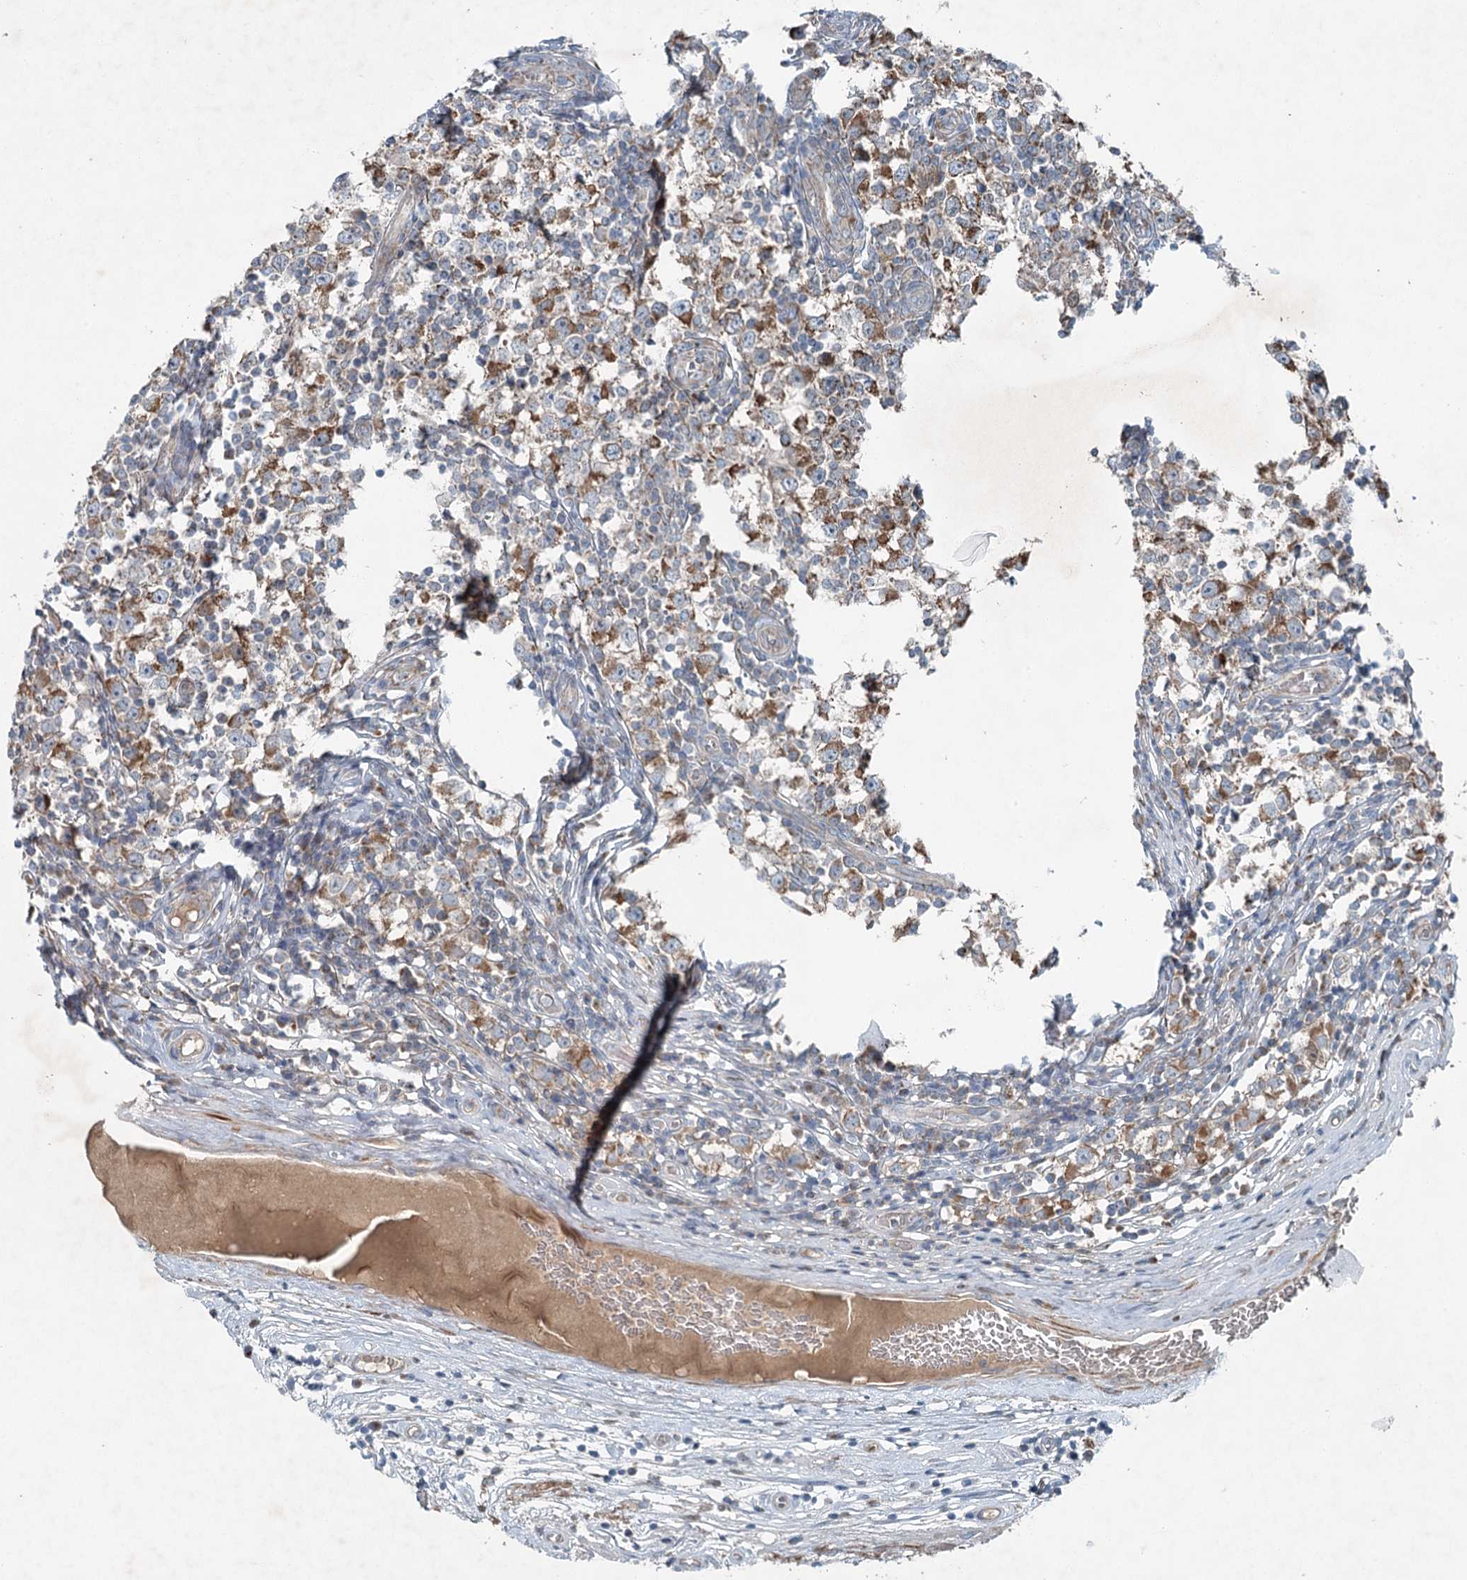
{"staining": {"intensity": "moderate", "quantity": ">75%", "location": "cytoplasmic/membranous"}, "tissue": "testis cancer", "cell_type": "Tumor cells", "image_type": "cancer", "snomed": [{"axis": "morphology", "description": "Seminoma, NOS"}, {"axis": "topography", "description": "Testis"}], "caption": "A brown stain highlights moderate cytoplasmic/membranous positivity of a protein in human testis cancer tumor cells. The staining was performed using DAB (3,3'-diaminobenzidine) to visualize the protein expression in brown, while the nuclei were stained in blue with hematoxylin (Magnification: 20x).", "gene": "CHCHD5", "patient": {"sex": "male", "age": 65}}